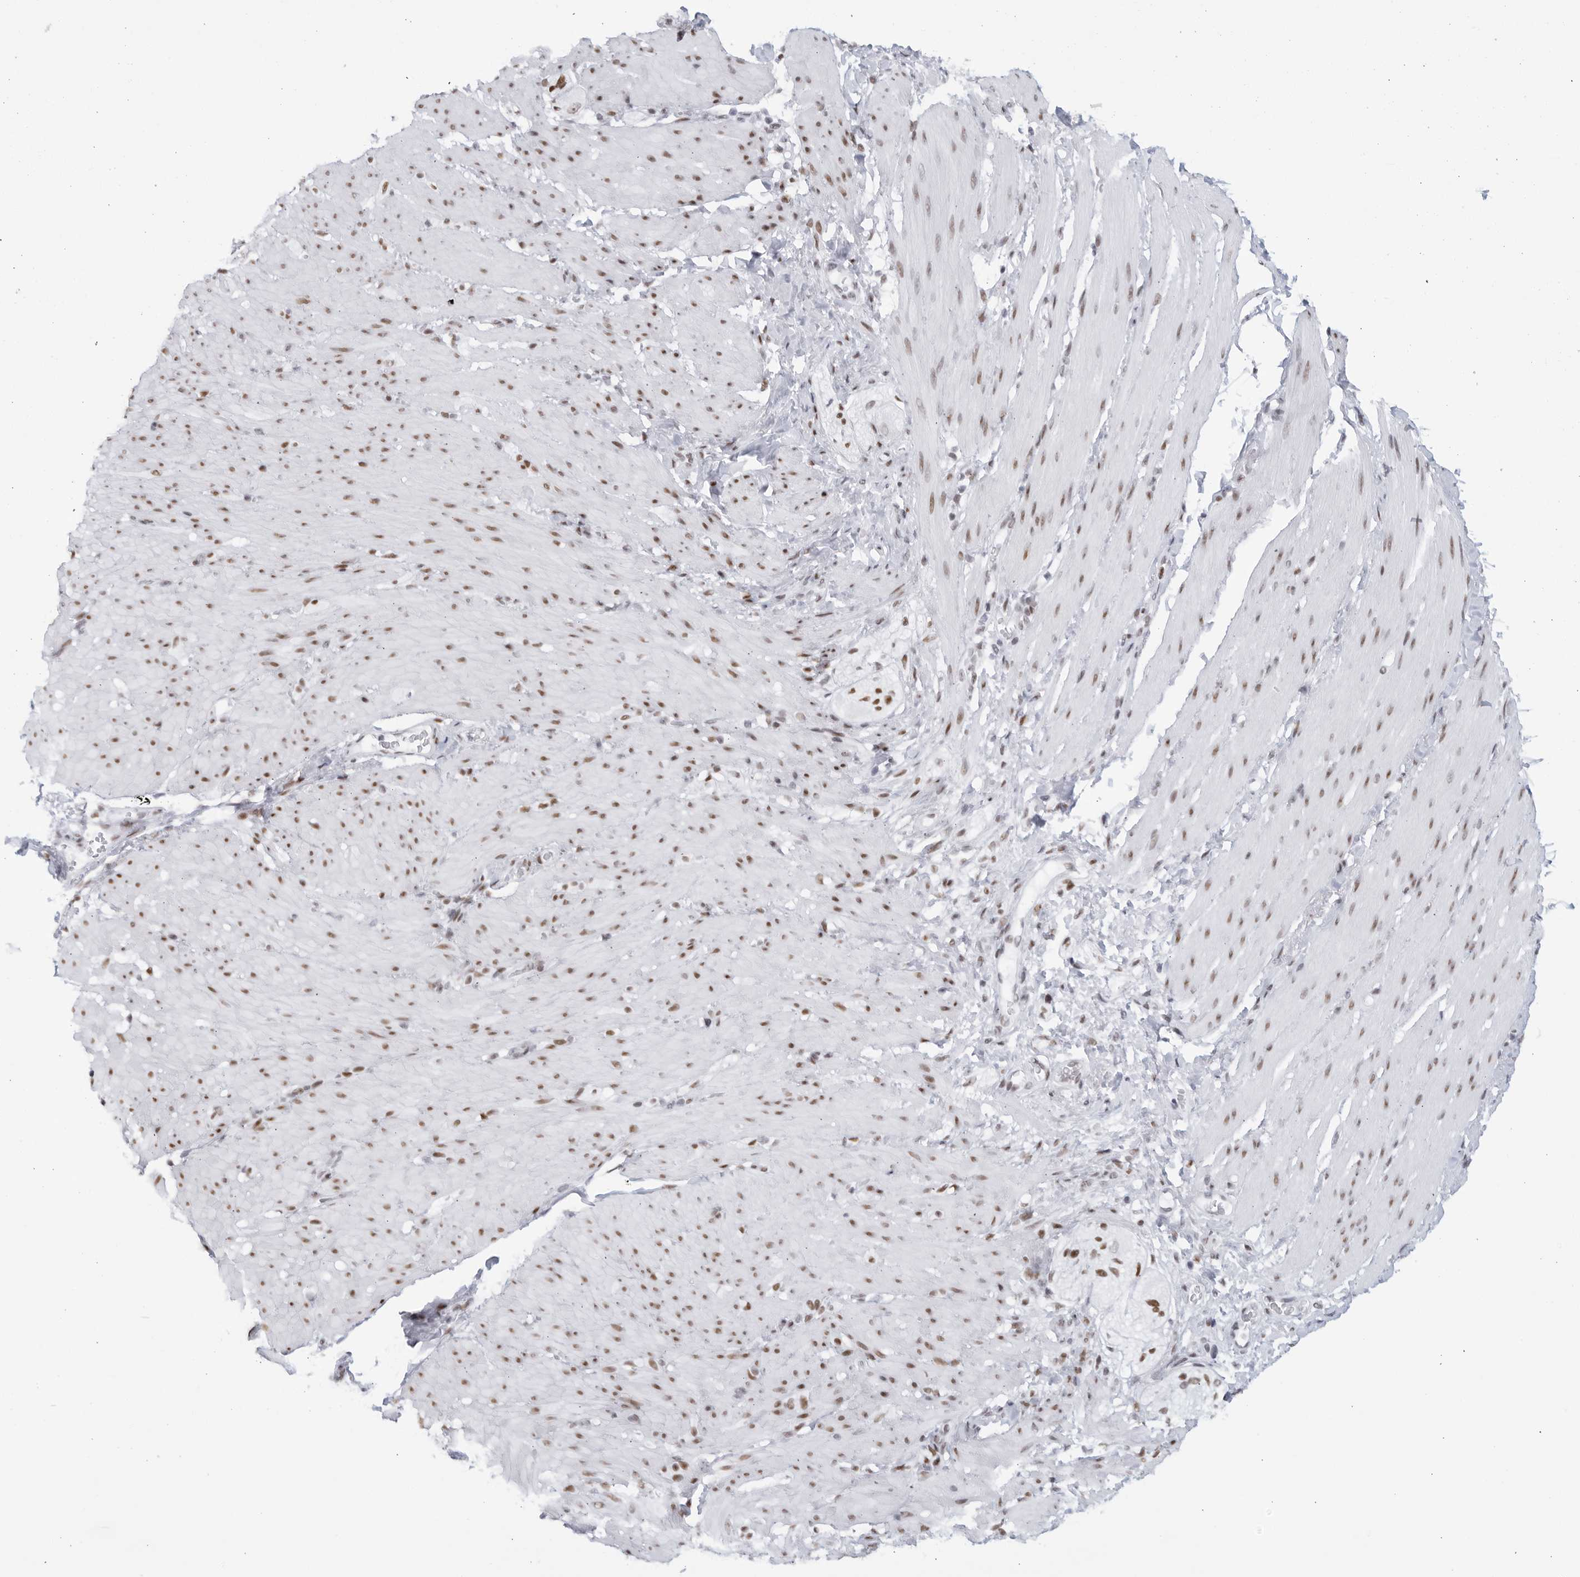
{"staining": {"intensity": "moderate", "quantity": "25%-75%", "location": "nuclear"}, "tissue": "smooth muscle", "cell_type": "Smooth muscle cells", "image_type": "normal", "snomed": [{"axis": "morphology", "description": "Normal tissue, NOS"}, {"axis": "topography", "description": "Smooth muscle"}, {"axis": "topography", "description": "Small intestine"}], "caption": "Immunohistochemistry of unremarkable smooth muscle shows medium levels of moderate nuclear staining in approximately 25%-75% of smooth muscle cells. (Stains: DAB (3,3'-diaminobenzidine) in brown, nuclei in blue, Microscopy: brightfield microscopy at high magnification).", "gene": "HP1BP3", "patient": {"sex": "female", "age": 84}}